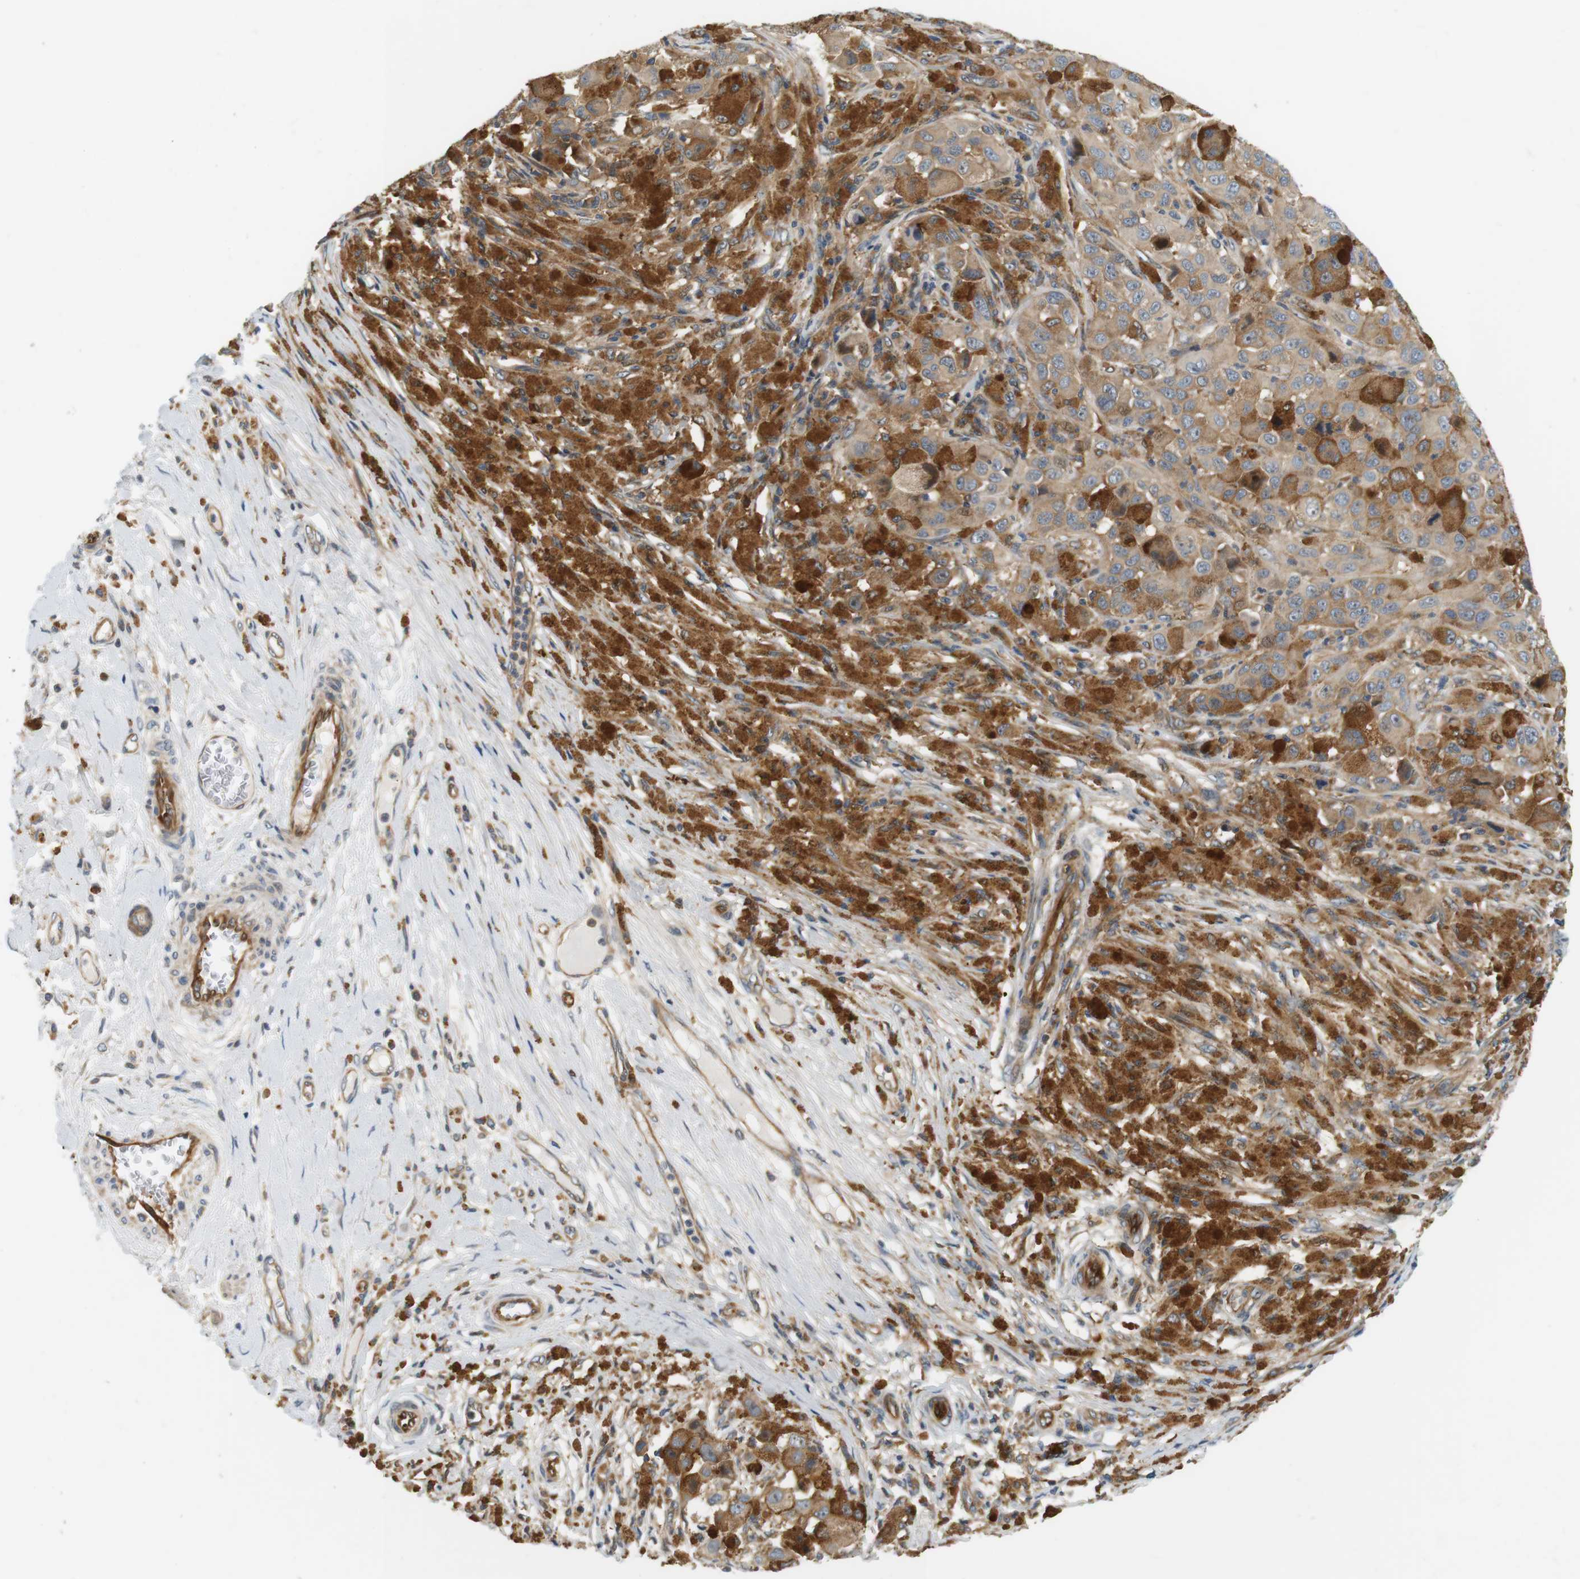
{"staining": {"intensity": "moderate", "quantity": ">75%", "location": "cytoplasmic/membranous"}, "tissue": "melanoma", "cell_type": "Tumor cells", "image_type": "cancer", "snomed": [{"axis": "morphology", "description": "Malignant melanoma, NOS"}, {"axis": "topography", "description": "Skin"}], "caption": "DAB immunohistochemical staining of melanoma displays moderate cytoplasmic/membranous protein expression in about >75% of tumor cells. (DAB IHC, brown staining for protein, blue staining for nuclei).", "gene": "SH3GLB1", "patient": {"sex": "male", "age": 96}}